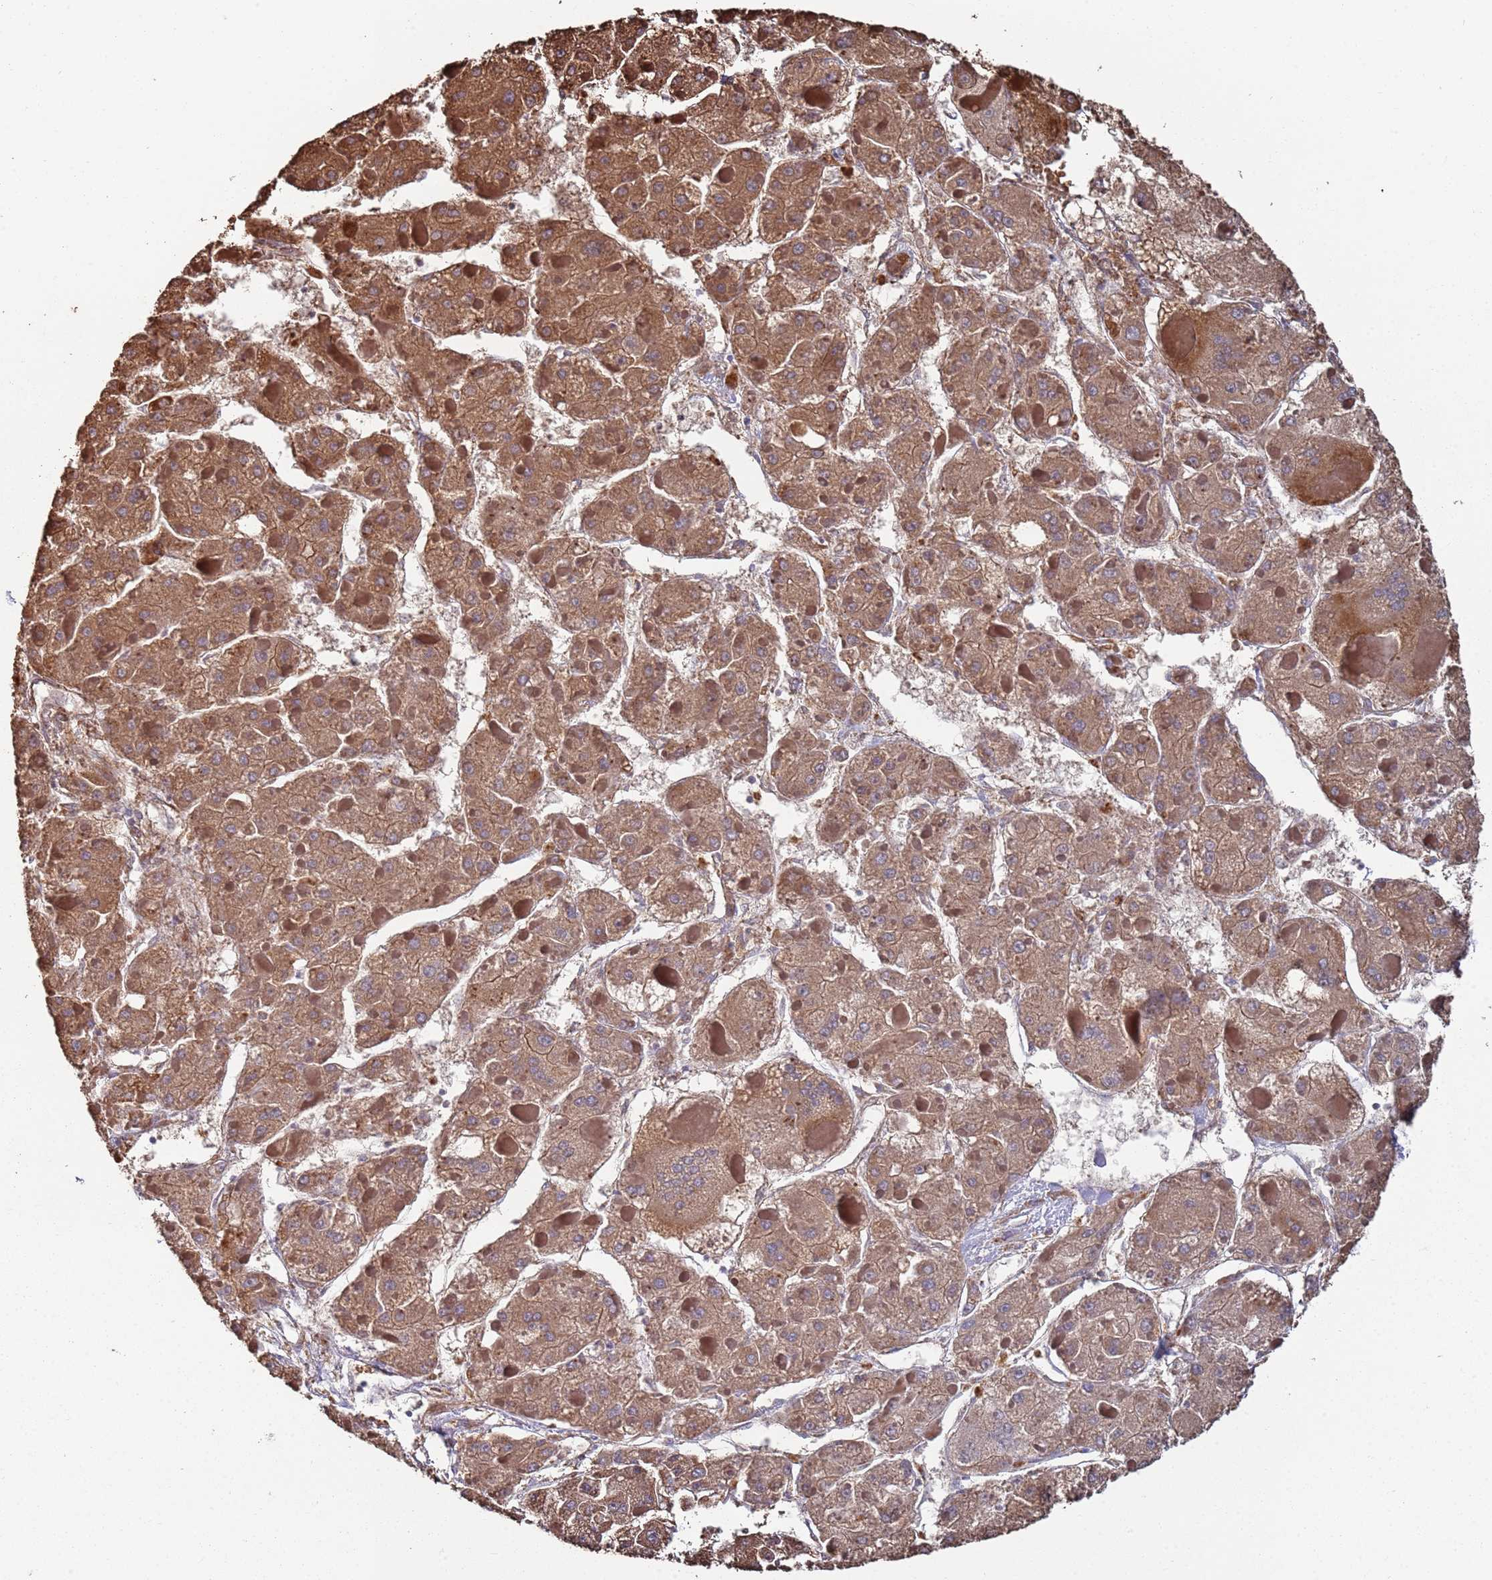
{"staining": {"intensity": "strong", "quantity": ">75%", "location": "cytoplasmic/membranous"}, "tissue": "liver cancer", "cell_type": "Tumor cells", "image_type": "cancer", "snomed": [{"axis": "morphology", "description": "Carcinoma, Hepatocellular, NOS"}, {"axis": "topography", "description": "Liver"}], "caption": "This is a photomicrograph of immunohistochemistry staining of liver cancer, which shows strong positivity in the cytoplasmic/membranous of tumor cells.", "gene": "LACC1", "patient": {"sex": "female", "age": 73}}